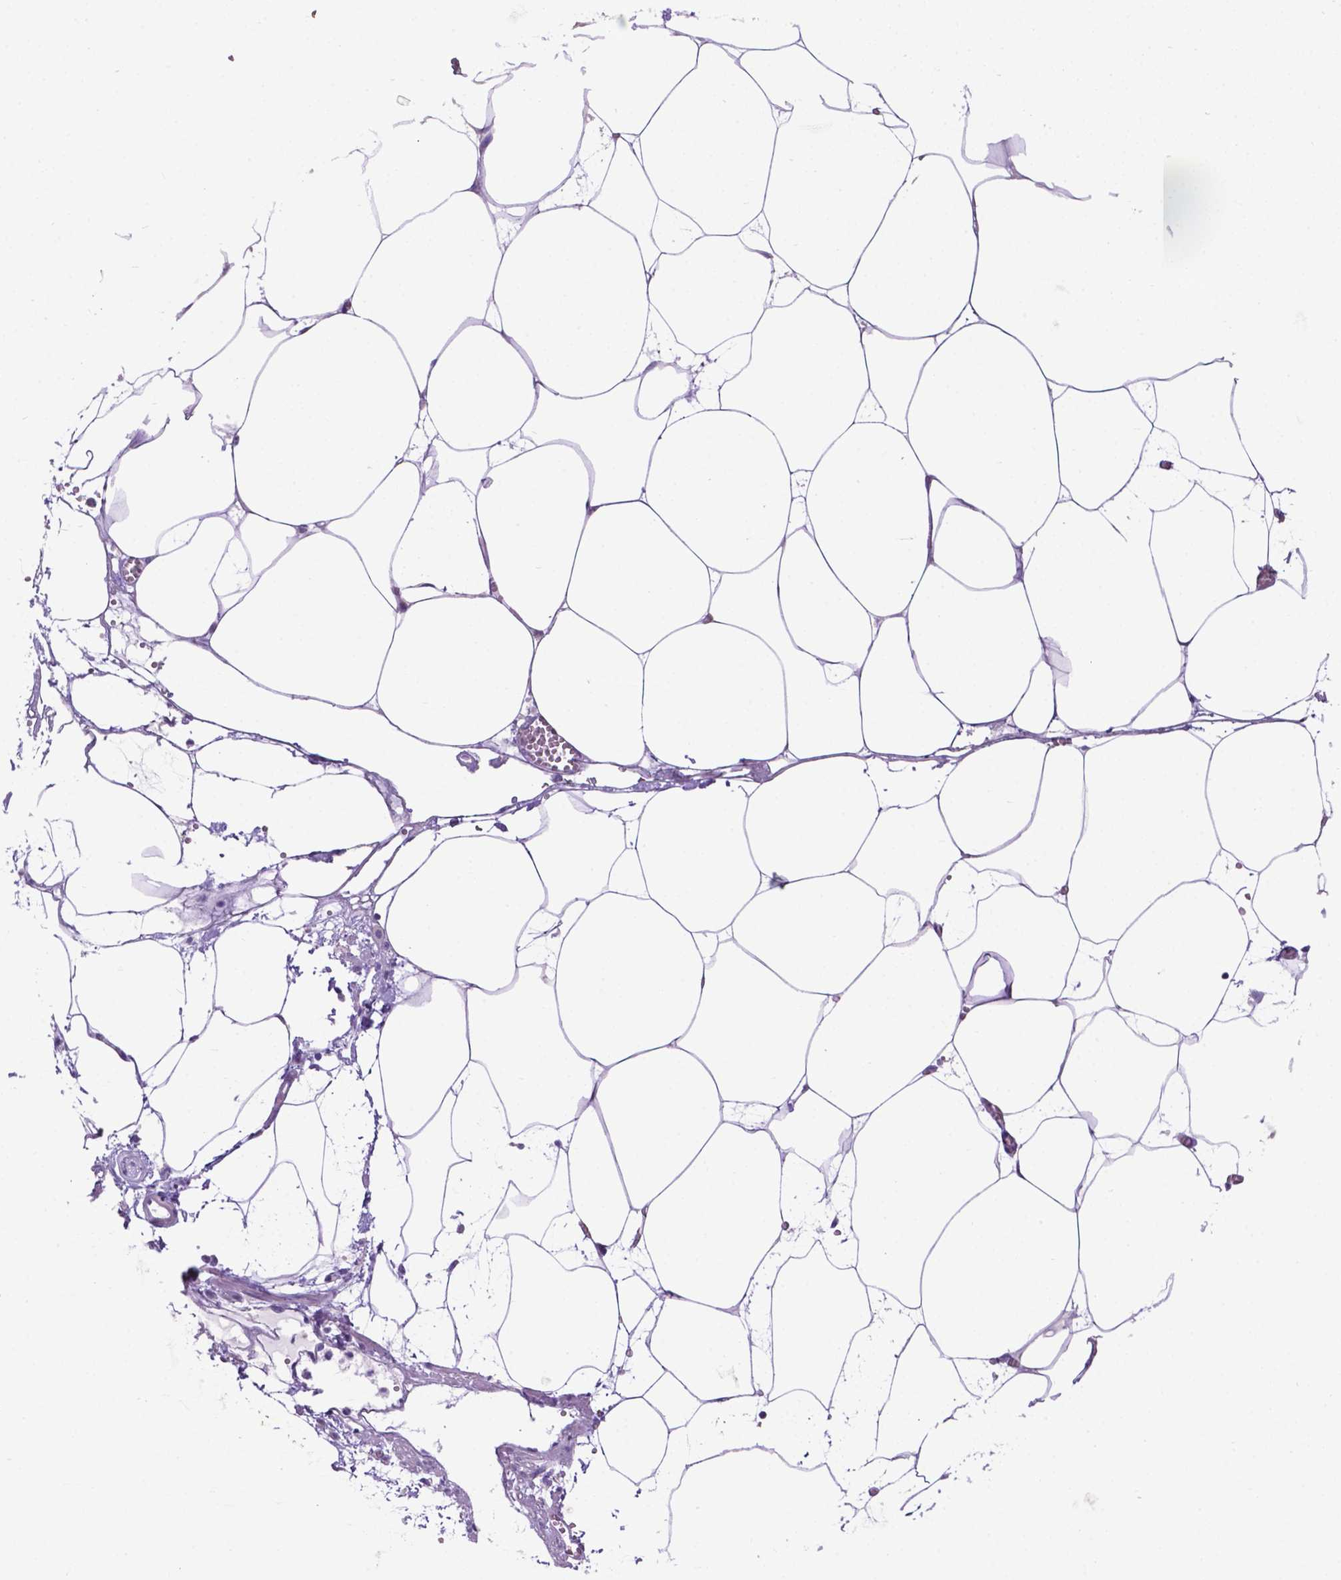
{"staining": {"intensity": "negative", "quantity": "none", "location": "none"}, "tissue": "adipose tissue", "cell_type": "Adipocytes", "image_type": "normal", "snomed": [{"axis": "morphology", "description": "Normal tissue, NOS"}, {"axis": "topography", "description": "Adipose tissue"}, {"axis": "topography", "description": "Pancreas"}, {"axis": "topography", "description": "Peripheral nerve tissue"}], "caption": "Adipose tissue stained for a protein using immunohistochemistry (IHC) exhibits no staining adipocytes.", "gene": "SPDYA", "patient": {"sex": "female", "age": 58}}